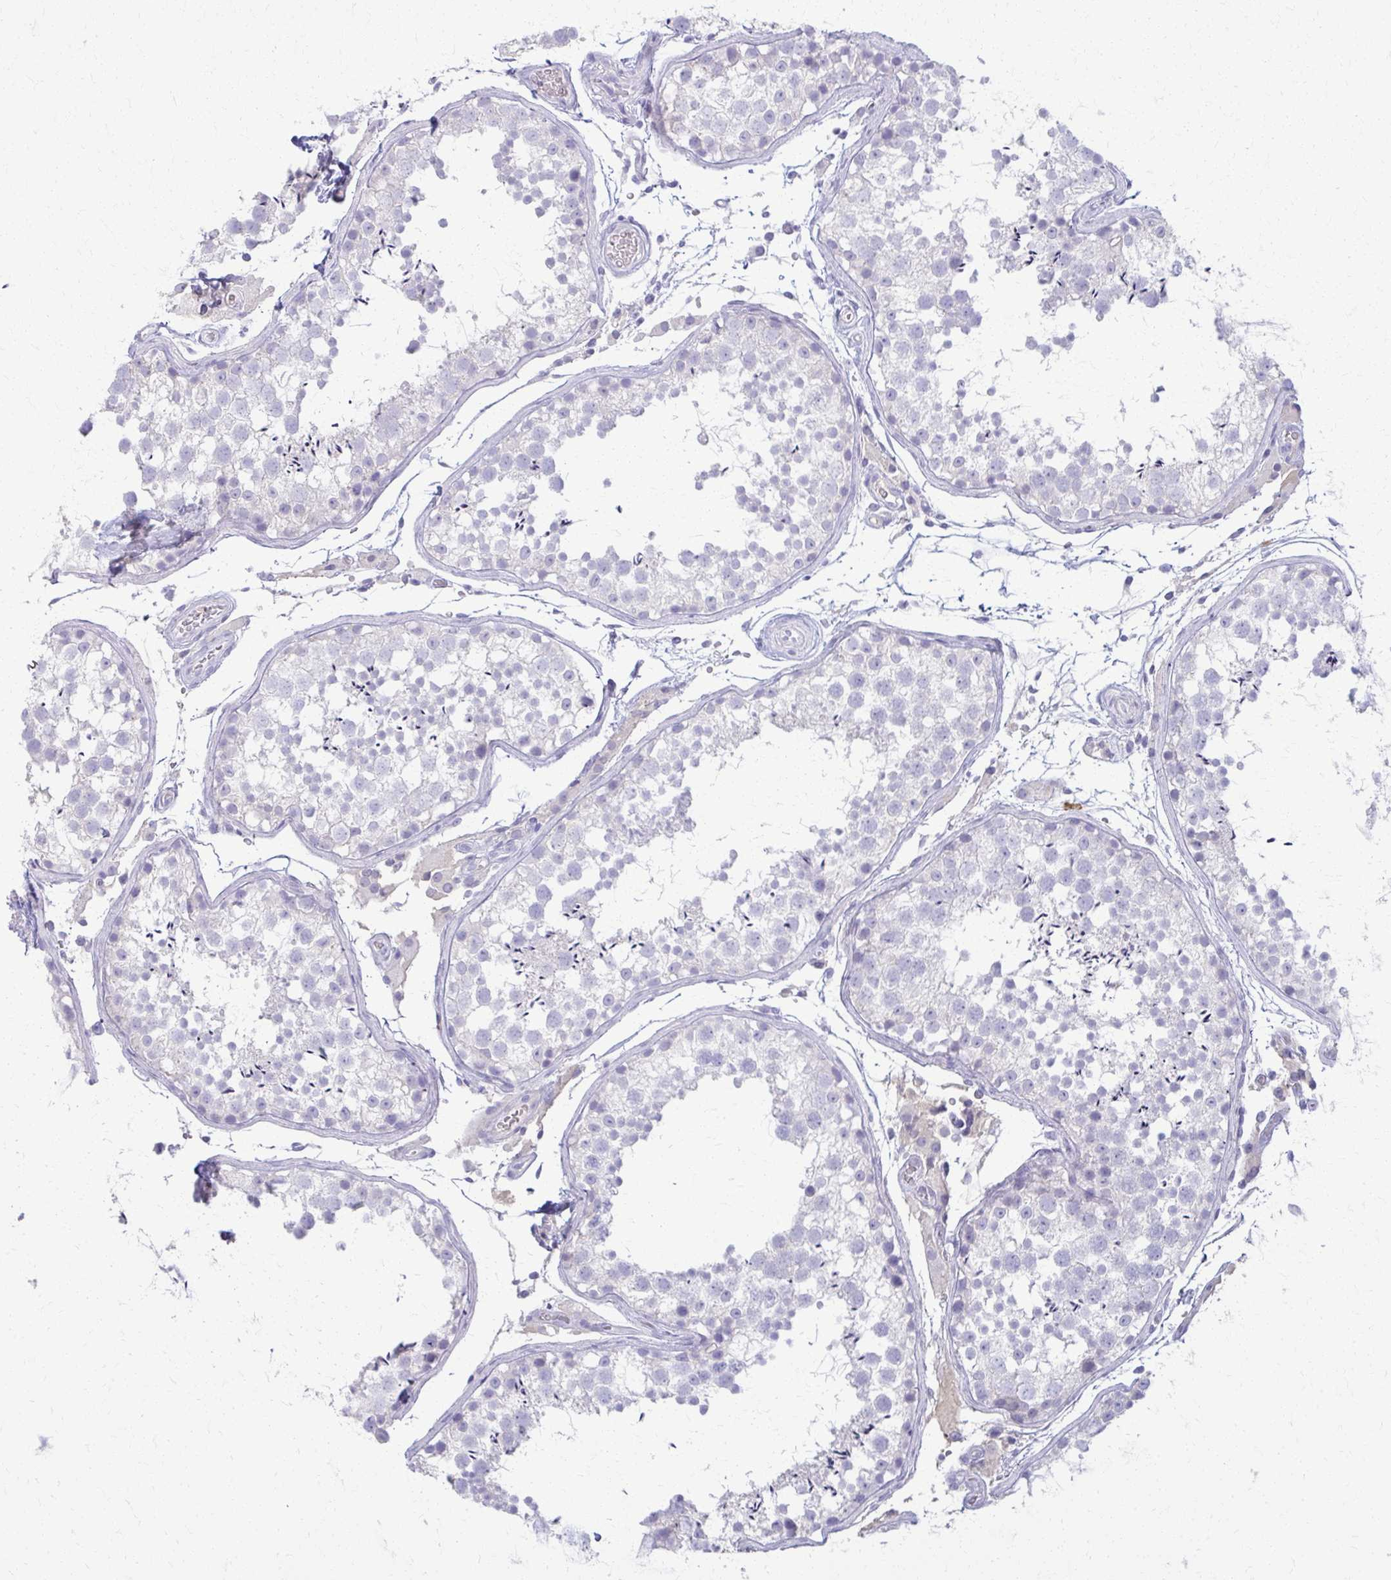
{"staining": {"intensity": "negative", "quantity": "none", "location": "none"}, "tissue": "testis", "cell_type": "Cells in seminiferous ducts", "image_type": "normal", "snomed": [{"axis": "morphology", "description": "Normal tissue, NOS"}, {"axis": "topography", "description": "Testis"}], "caption": "Micrograph shows no significant protein staining in cells in seminiferous ducts of normal testis. (Immunohistochemistry (ihc), brightfield microscopy, high magnification).", "gene": "ENSG00000275249", "patient": {"sex": "male", "age": 29}}